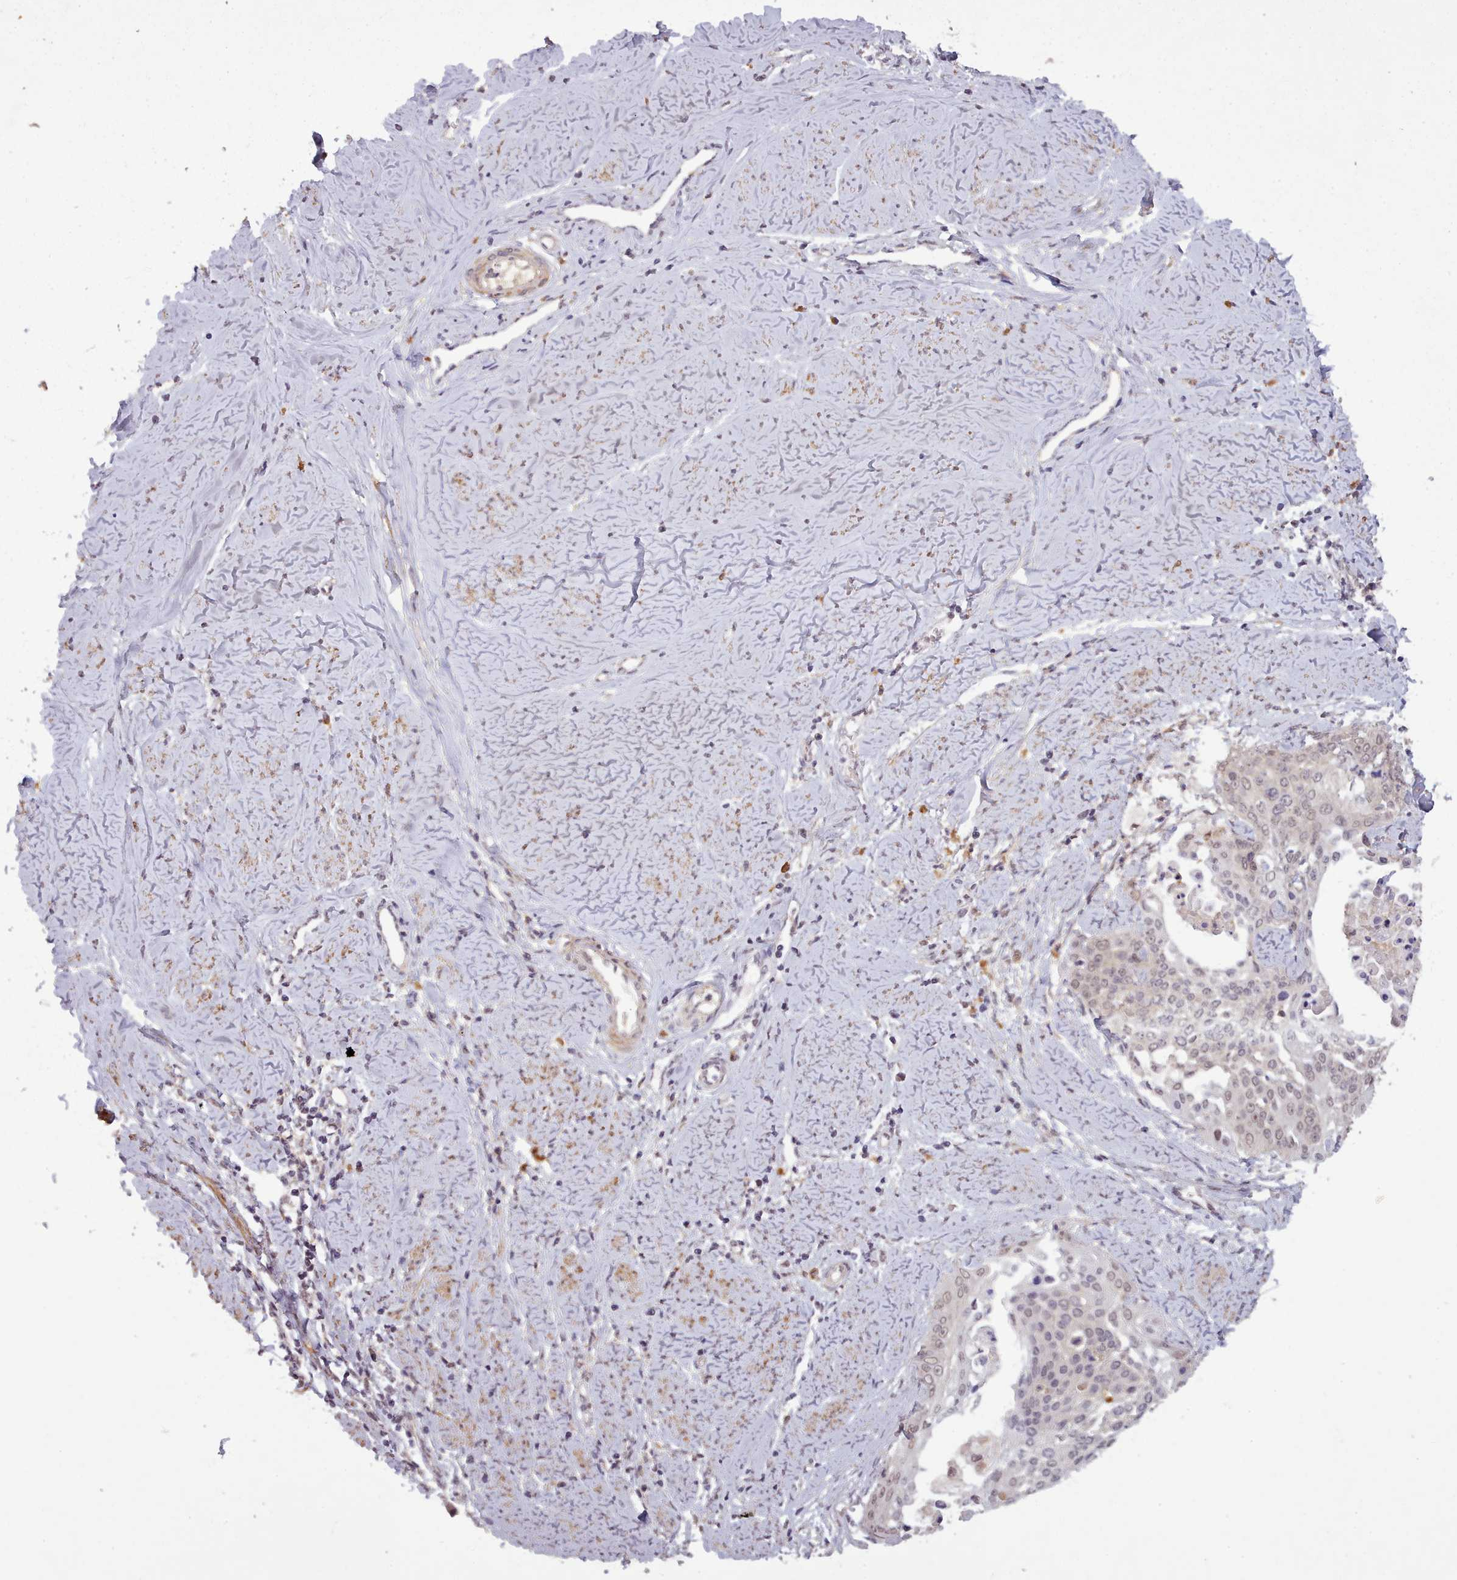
{"staining": {"intensity": "weak", "quantity": "25%-75%", "location": "nuclear"}, "tissue": "cervical cancer", "cell_type": "Tumor cells", "image_type": "cancer", "snomed": [{"axis": "morphology", "description": "Squamous cell carcinoma, NOS"}, {"axis": "topography", "description": "Cervix"}], "caption": "Protein analysis of squamous cell carcinoma (cervical) tissue shows weak nuclear expression in about 25%-75% of tumor cells. The staining was performed using DAB to visualize the protein expression in brown, while the nuclei were stained in blue with hematoxylin (Magnification: 20x).", "gene": "CDC6", "patient": {"sex": "female", "age": 44}}